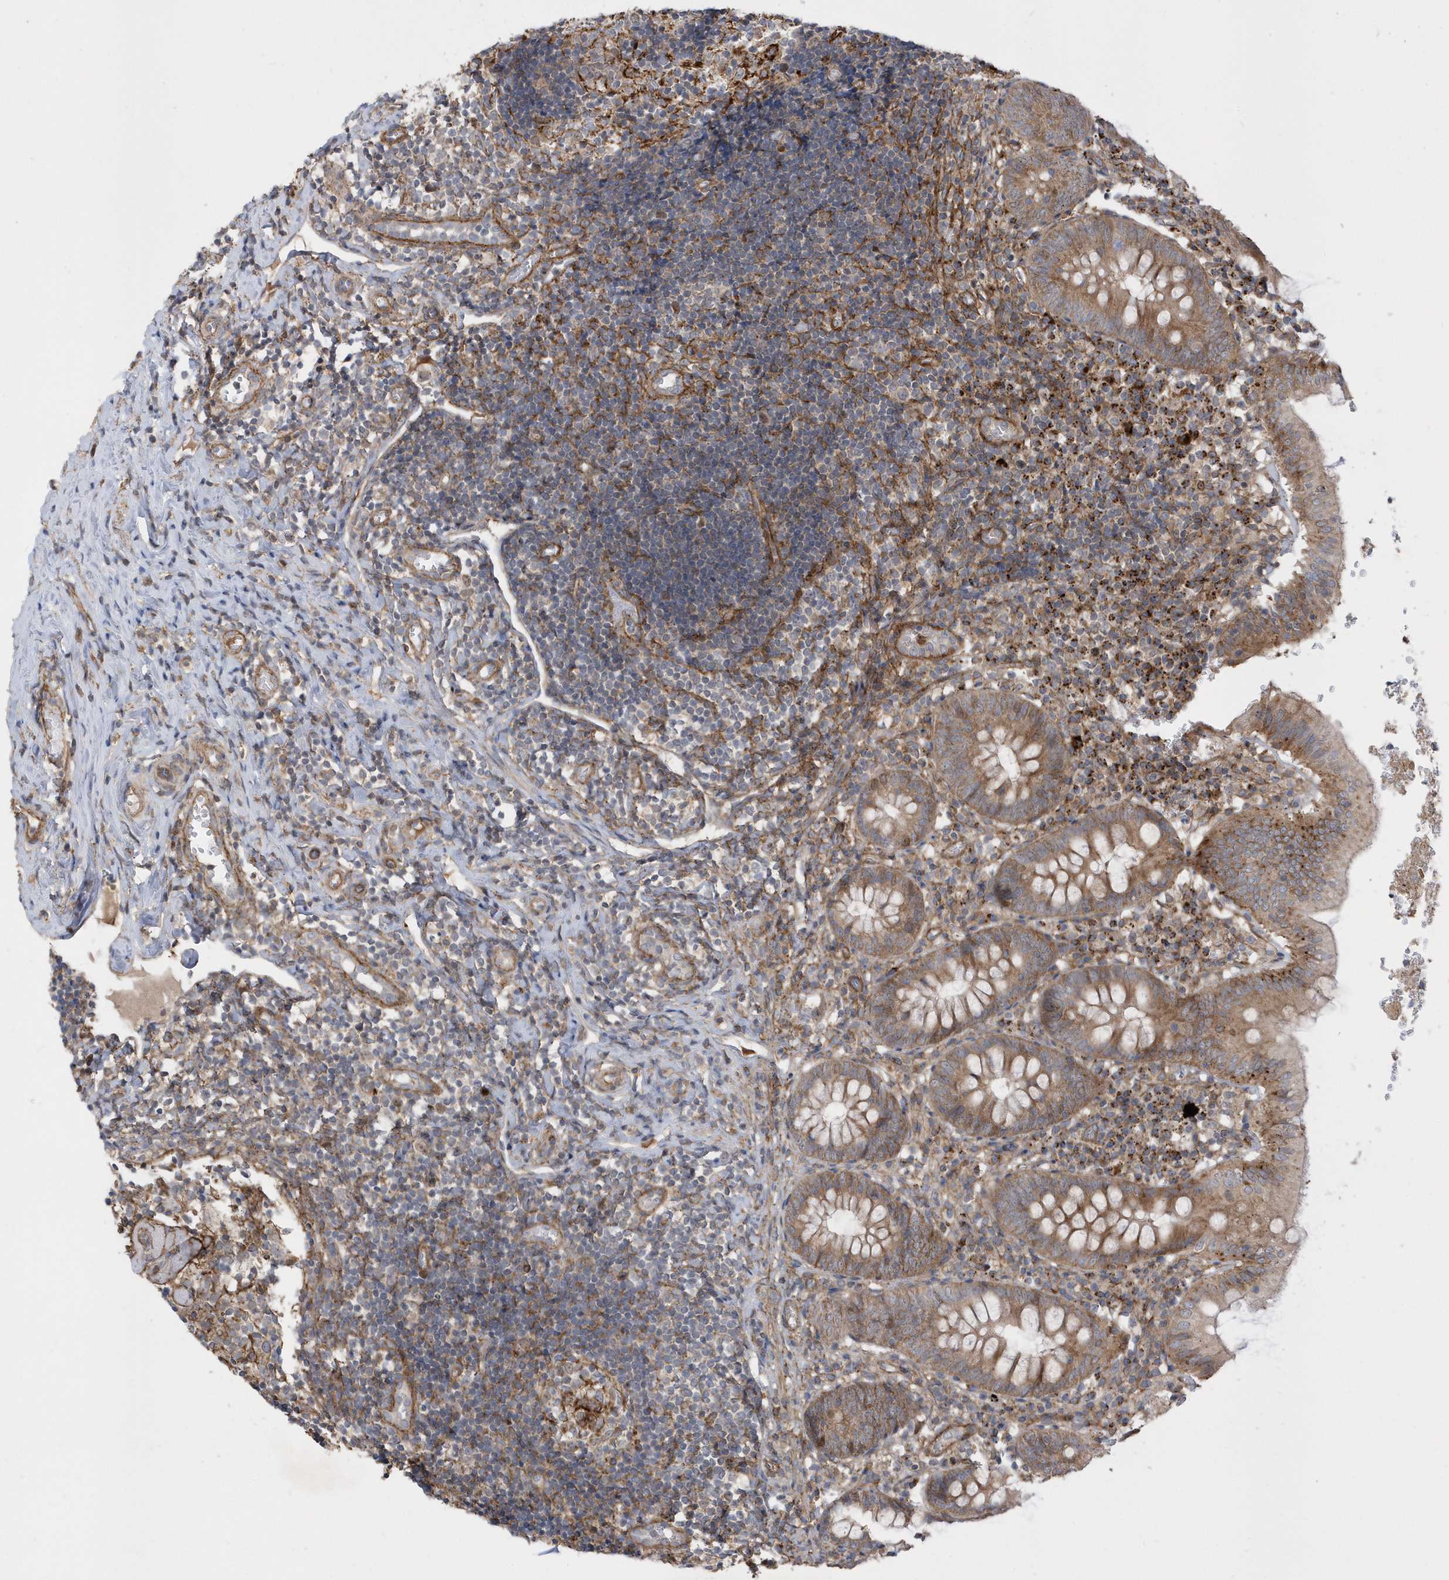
{"staining": {"intensity": "moderate", "quantity": ">75%", "location": "cytoplasmic/membranous"}, "tissue": "appendix", "cell_type": "Glandular cells", "image_type": "normal", "snomed": [{"axis": "morphology", "description": "Normal tissue, NOS"}, {"axis": "topography", "description": "Appendix"}], "caption": "Moderate cytoplasmic/membranous positivity for a protein is appreciated in approximately >75% of glandular cells of unremarkable appendix using immunohistochemistry (IHC).", "gene": "HRH4", "patient": {"sex": "male", "age": 8}}